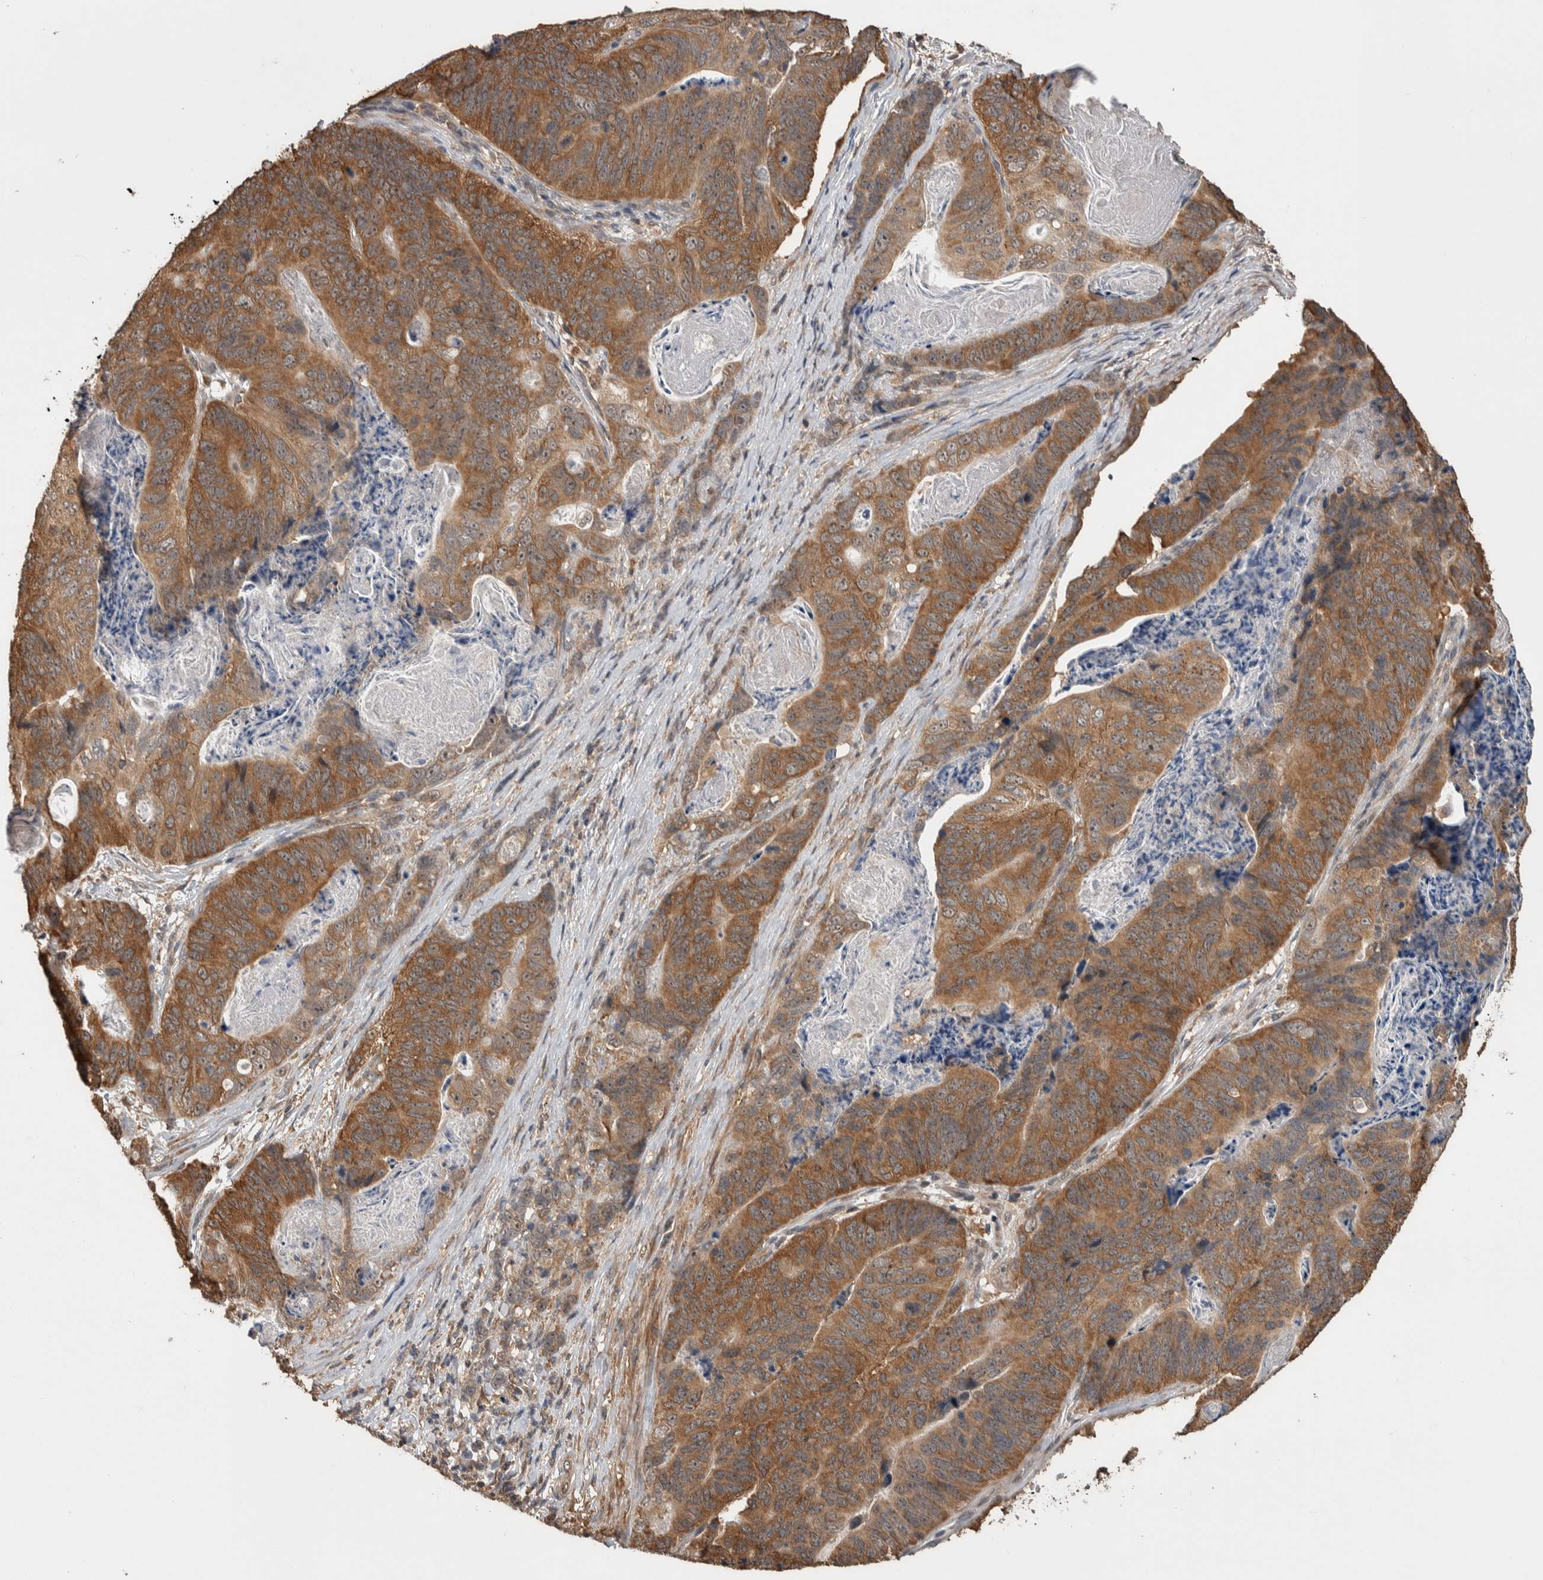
{"staining": {"intensity": "moderate", "quantity": ">75%", "location": "cytoplasmic/membranous"}, "tissue": "stomach cancer", "cell_type": "Tumor cells", "image_type": "cancer", "snomed": [{"axis": "morphology", "description": "Normal tissue, NOS"}, {"axis": "morphology", "description": "Adenocarcinoma, NOS"}, {"axis": "topography", "description": "Stomach"}], "caption": "Approximately >75% of tumor cells in human stomach cancer (adenocarcinoma) demonstrate moderate cytoplasmic/membranous protein expression as visualized by brown immunohistochemical staining.", "gene": "DVL2", "patient": {"sex": "female", "age": 89}}